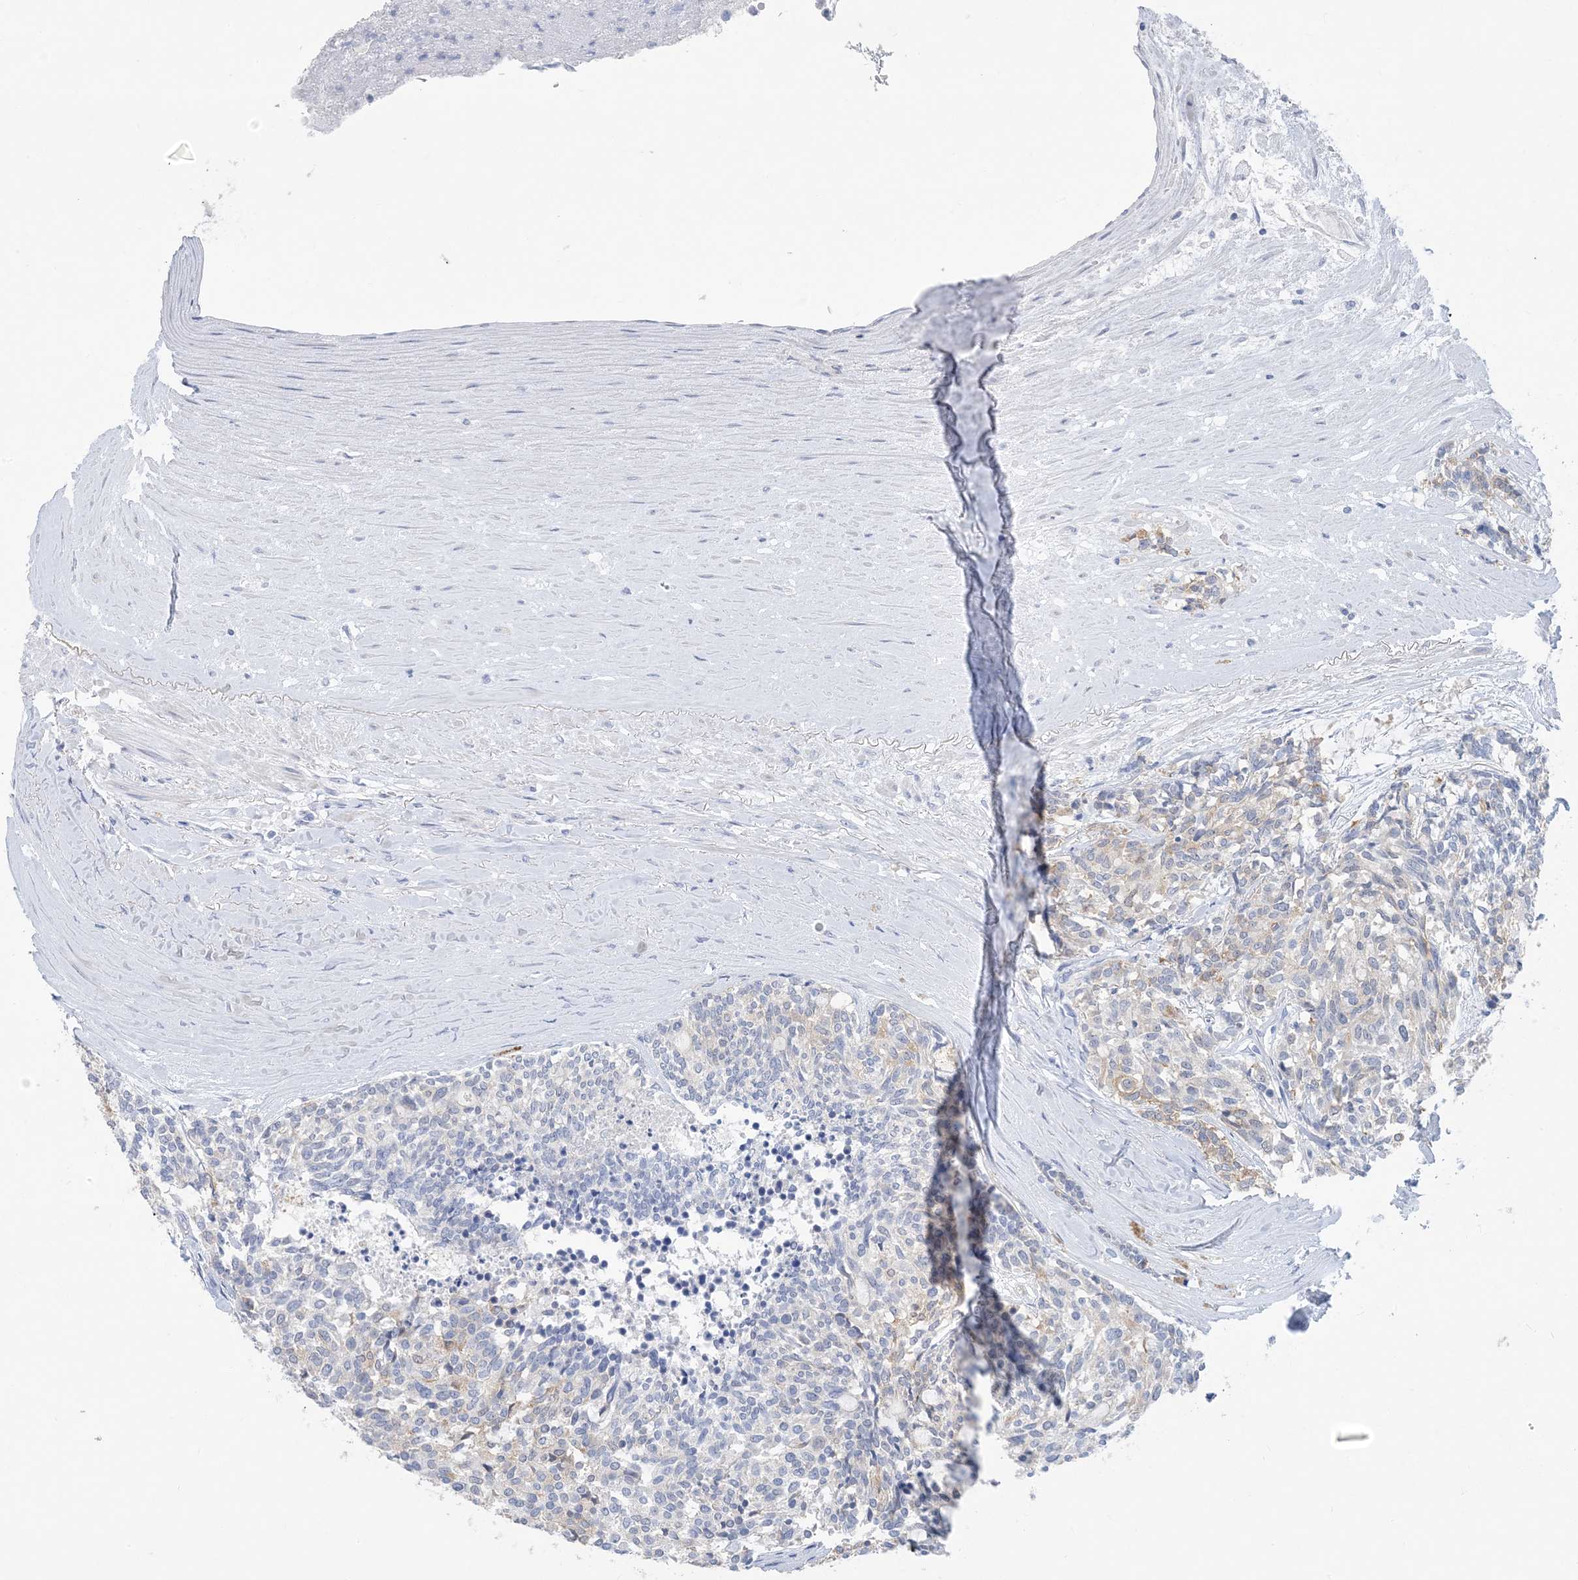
{"staining": {"intensity": "weak", "quantity": "<25%", "location": "cytoplasmic/membranous"}, "tissue": "carcinoid", "cell_type": "Tumor cells", "image_type": "cancer", "snomed": [{"axis": "morphology", "description": "Carcinoid, malignant, NOS"}, {"axis": "topography", "description": "Pancreas"}], "caption": "The image demonstrates no staining of tumor cells in carcinoid.", "gene": "SH3YL1", "patient": {"sex": "female", "age": 54}}